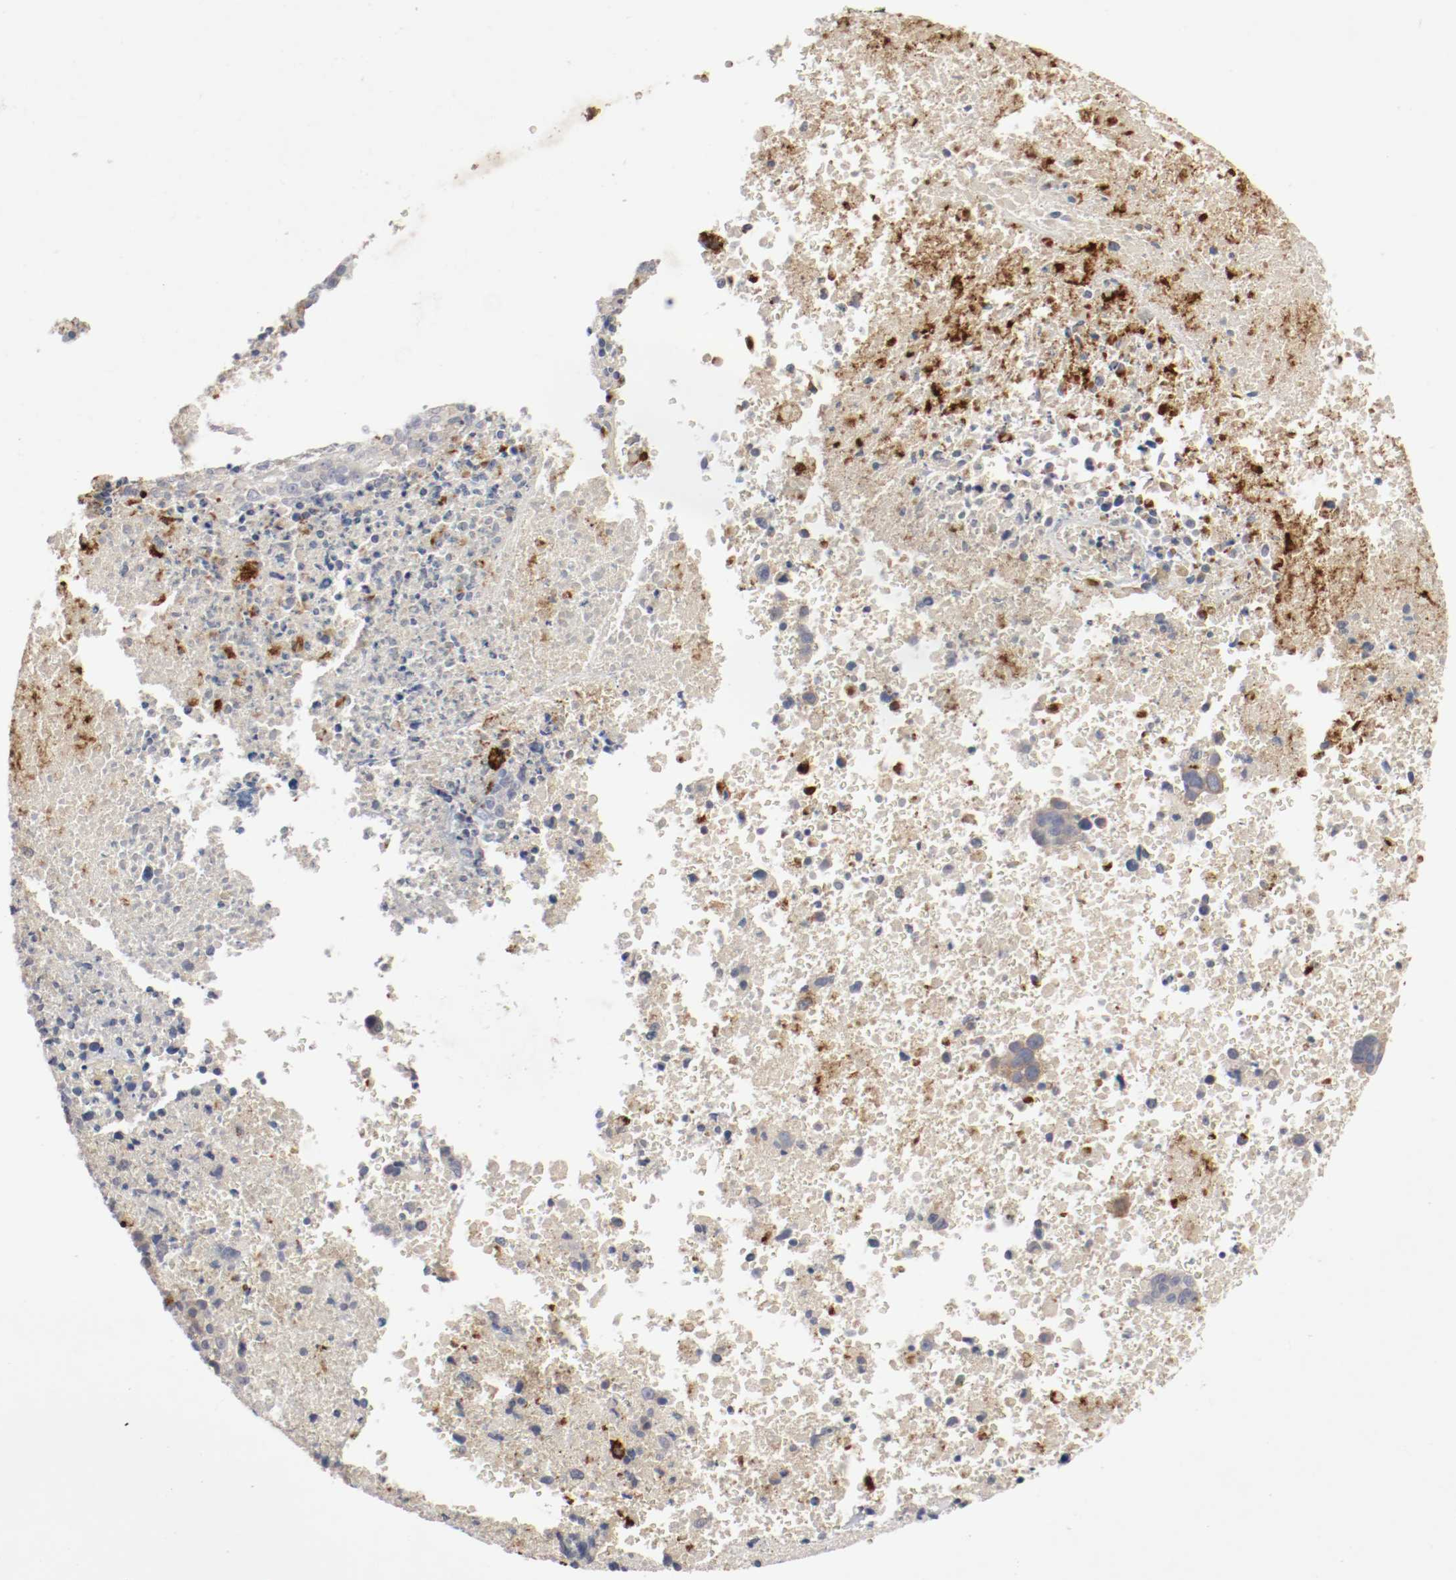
{"staining": {"intensity": "weak", "quantity": "<25%", "location": "cytoplasmic/membranous"}, "tissue": "melanoma", "cell_type": "Tumor cells", "image_type": "cancer", "snomed": [{"axis": "morphology", "description": "Malignant melanoma, Metastatic site"}, {"axis": "topography", "description": "Cerebral cortex"}], "caption": "A high-resolution image shows IHC staining of malignant melanoma (metastatic site), which demonstrates no significant expression in tumor cells.", "gene": "REN", "patient": {"sex": "female", "age": 52}}